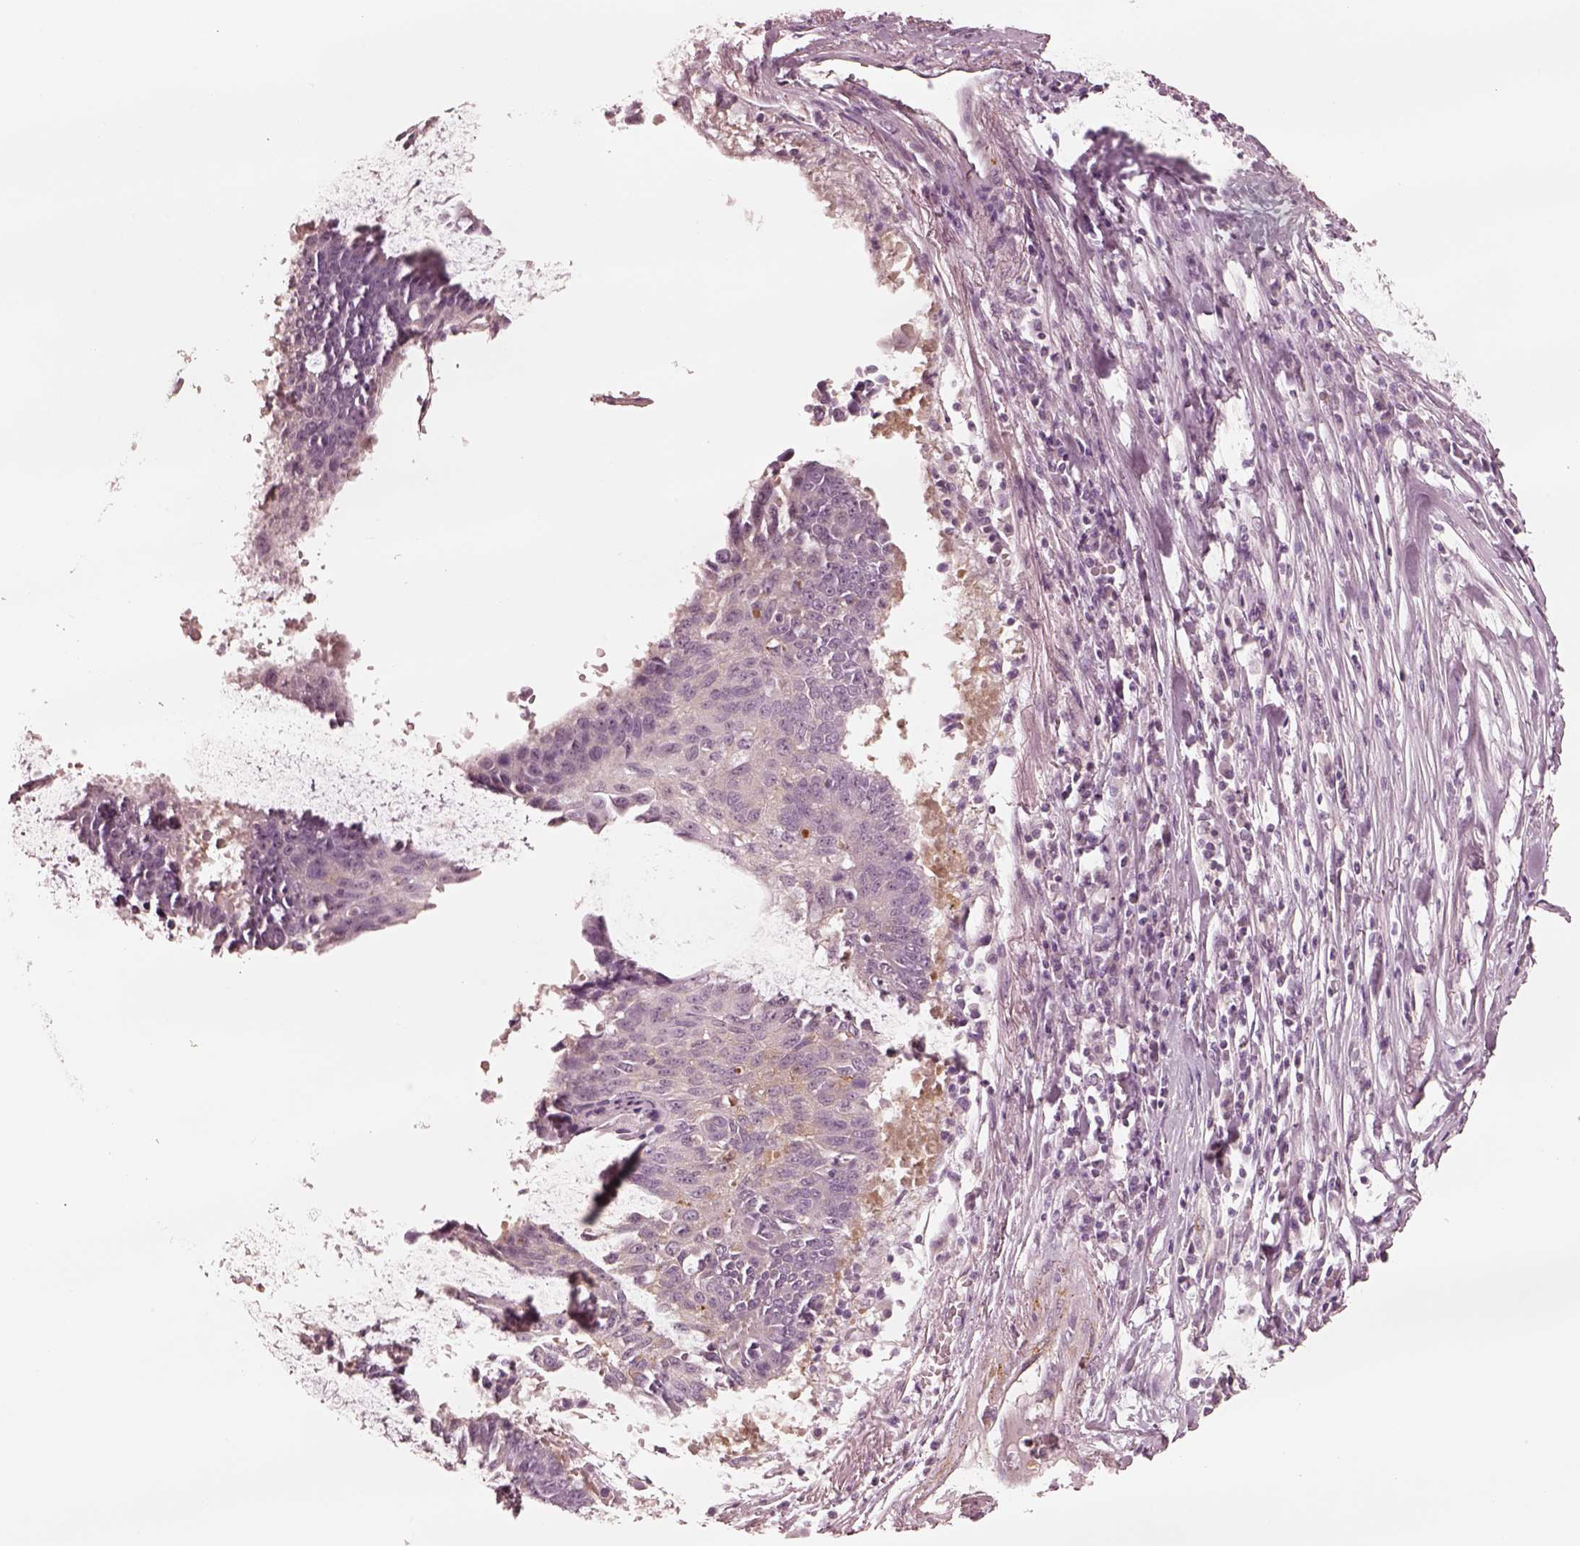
{"staining": {"intensity": "negative", "quantity": "none", "location": "none"}, "tissue": "lung cancer", "cell_type": "Tumor cells", "image_type": "cancer", "snomed": [{"axis": "morphology", "description": "Squamous cell carcinoma, NOS"}, {"axis": "topography", "description": "Lung"}], "caption": "Photomicrograph shows no protein positivity in tumor cells of squamous cell carcinoma (lung) tissue. (DAB immunohistochemistry (IHC), high magnification).", "gene": "DNAAF9", "patient": {"sex": "male", "age": 73}}